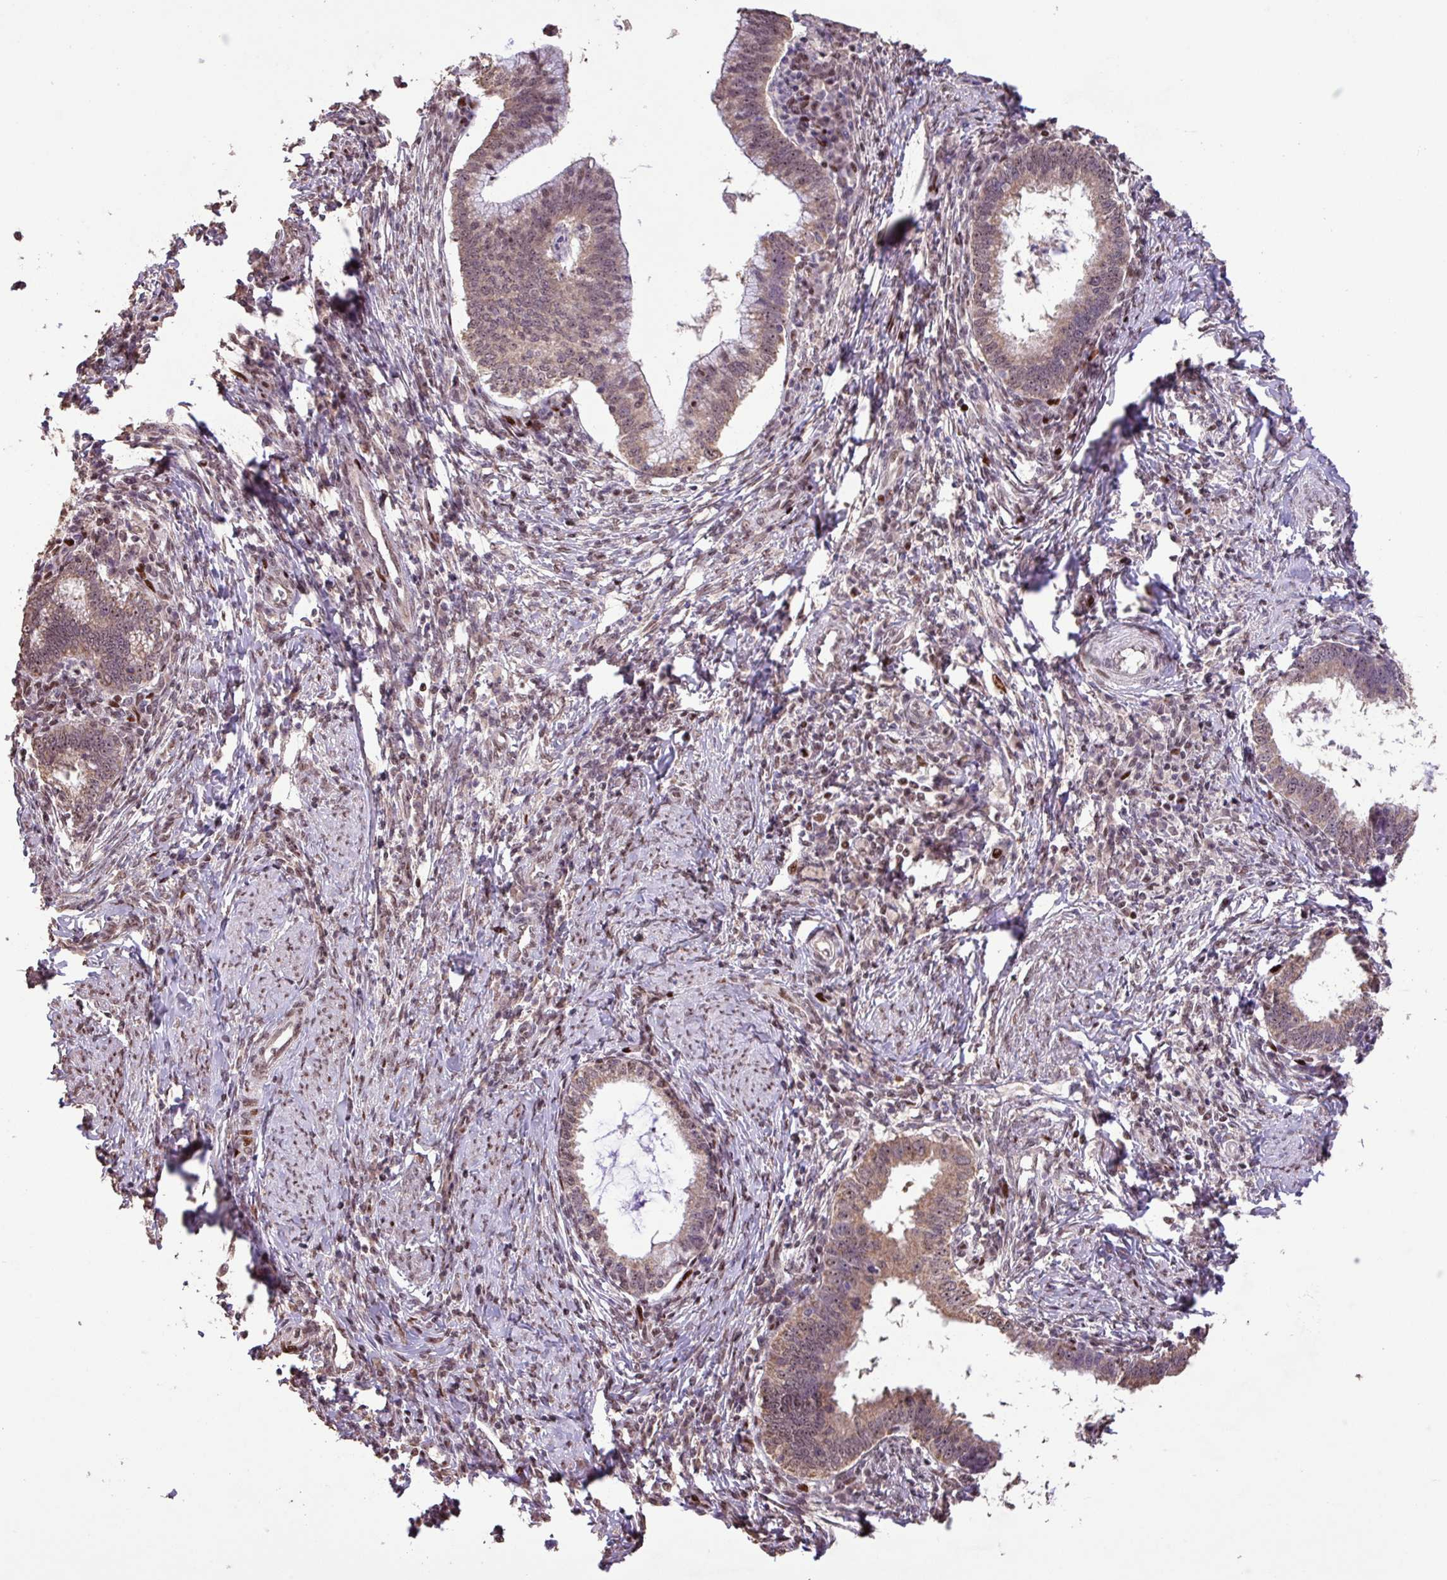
{"staining": {"intensity": "weak", "quantity": ">75%", "location": "cytoplasmic/membranous"}, "tissue": "cervical cancer", "cell_type": "Tumor cells", "image_type": "cancer", "snomed": [{"axis": "morphology", "description": "Adenocarcinoma, NOS"}, {"axis": "topography", "description": "Cervix"}], "caption": "Cervical cancer (adenocarcinoma) tissue exhibits weak cytoplasmic/membranous positivity in about >75% of tumor cells Immunohistochemistry stains the protein in brown and the nuclei are stained blue.", "gene": "ZNF709", "patient": {"sex": "female", "age": 36}}